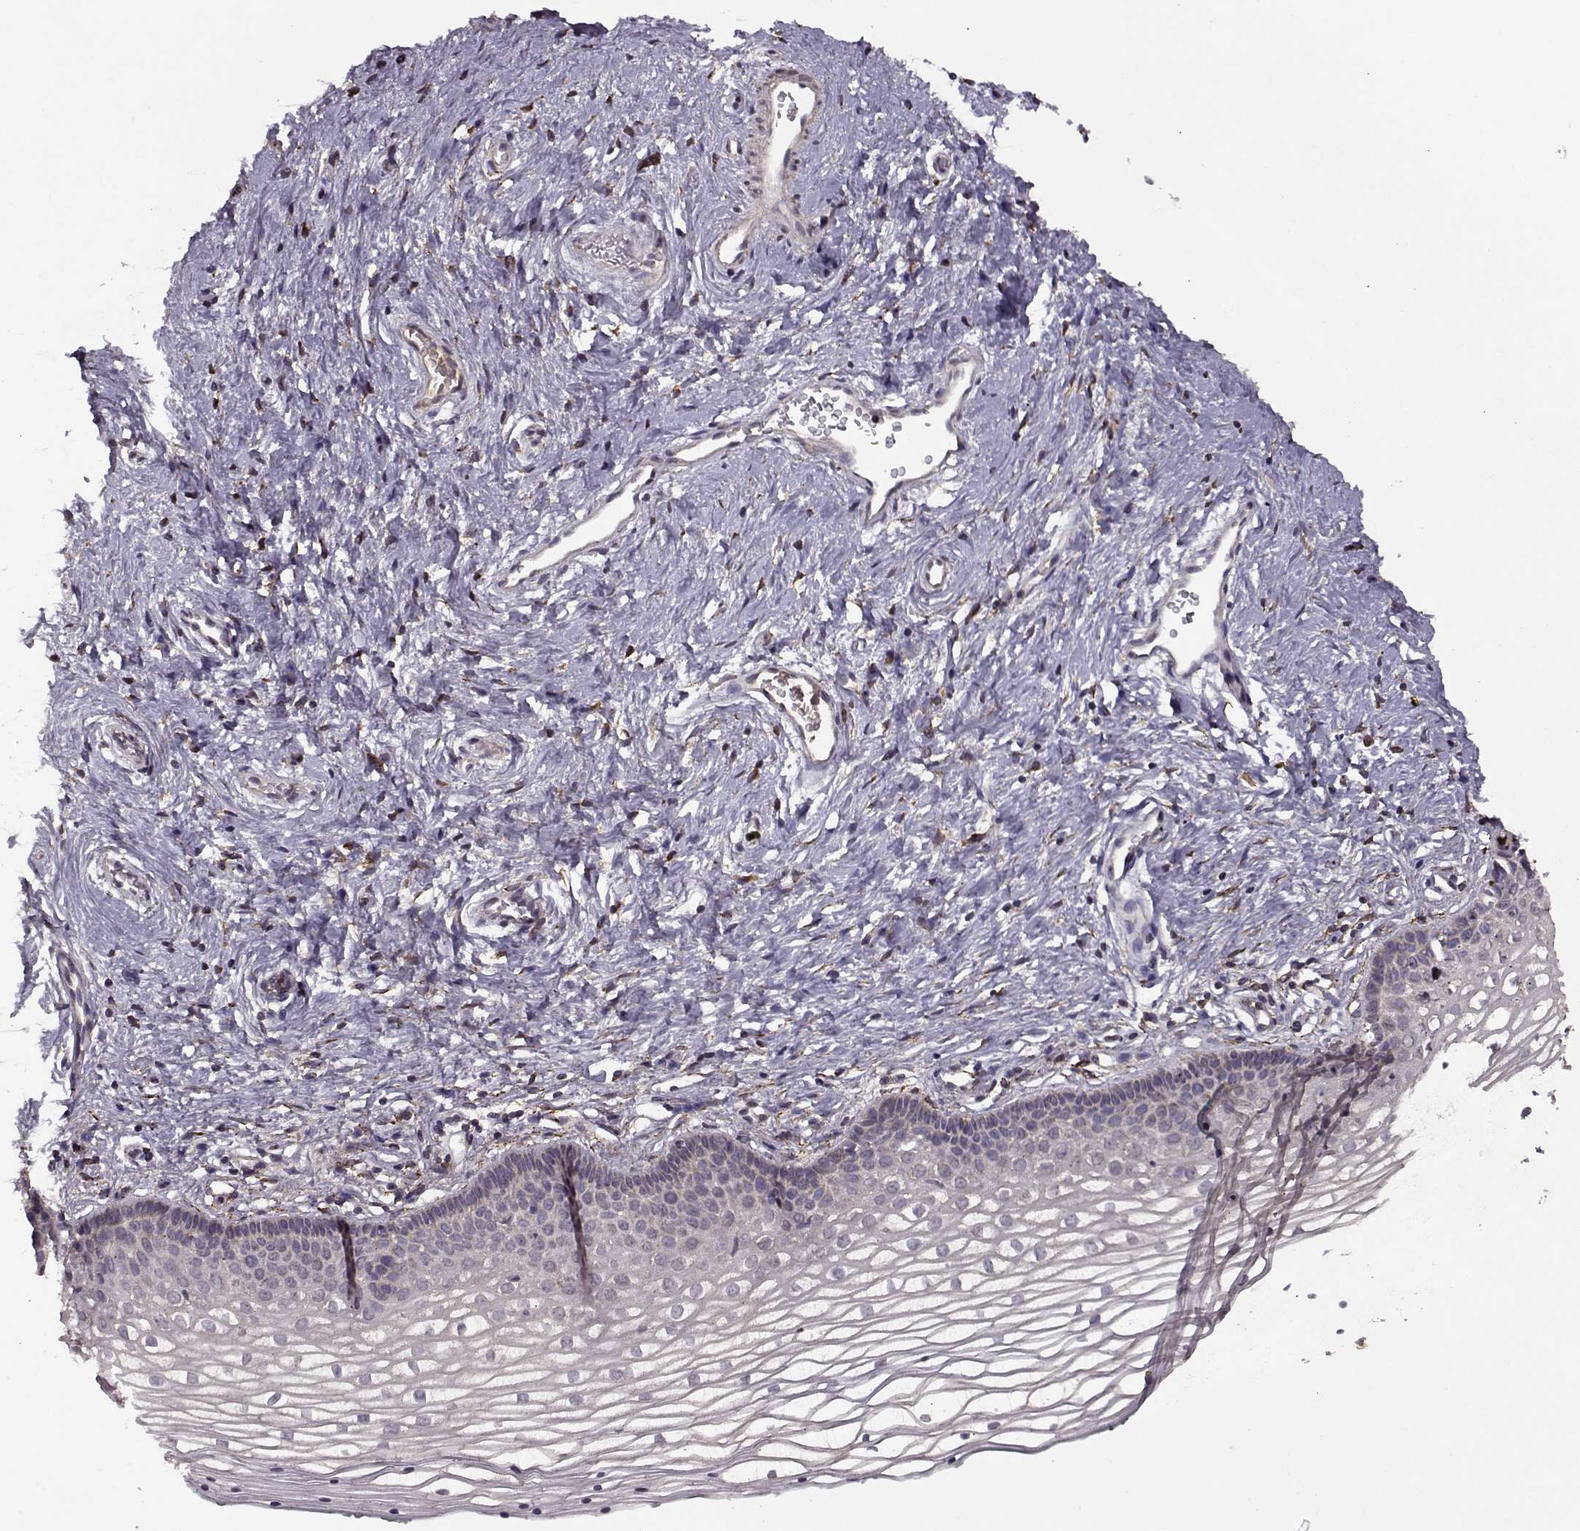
{"staining": {"intensity": "negative", "quantity": "none", "location": "none"}, "tissue": "vagina", "cell_type": "Squamous epithelial cells", "image_type": "normal", "snomed": [{"axis": "morphology", "description": "Normal tissue, NOS"}, {"axis": "topography", "description": "Vagina"}], "caption": "Squamous epithelial cells are negative for brown protein staining in unremarkable vagina. (IHC, brightfield microscopy, high magnification).", "gene": "IMMP1L", "patient": {"sex": "female", "age": 36}}